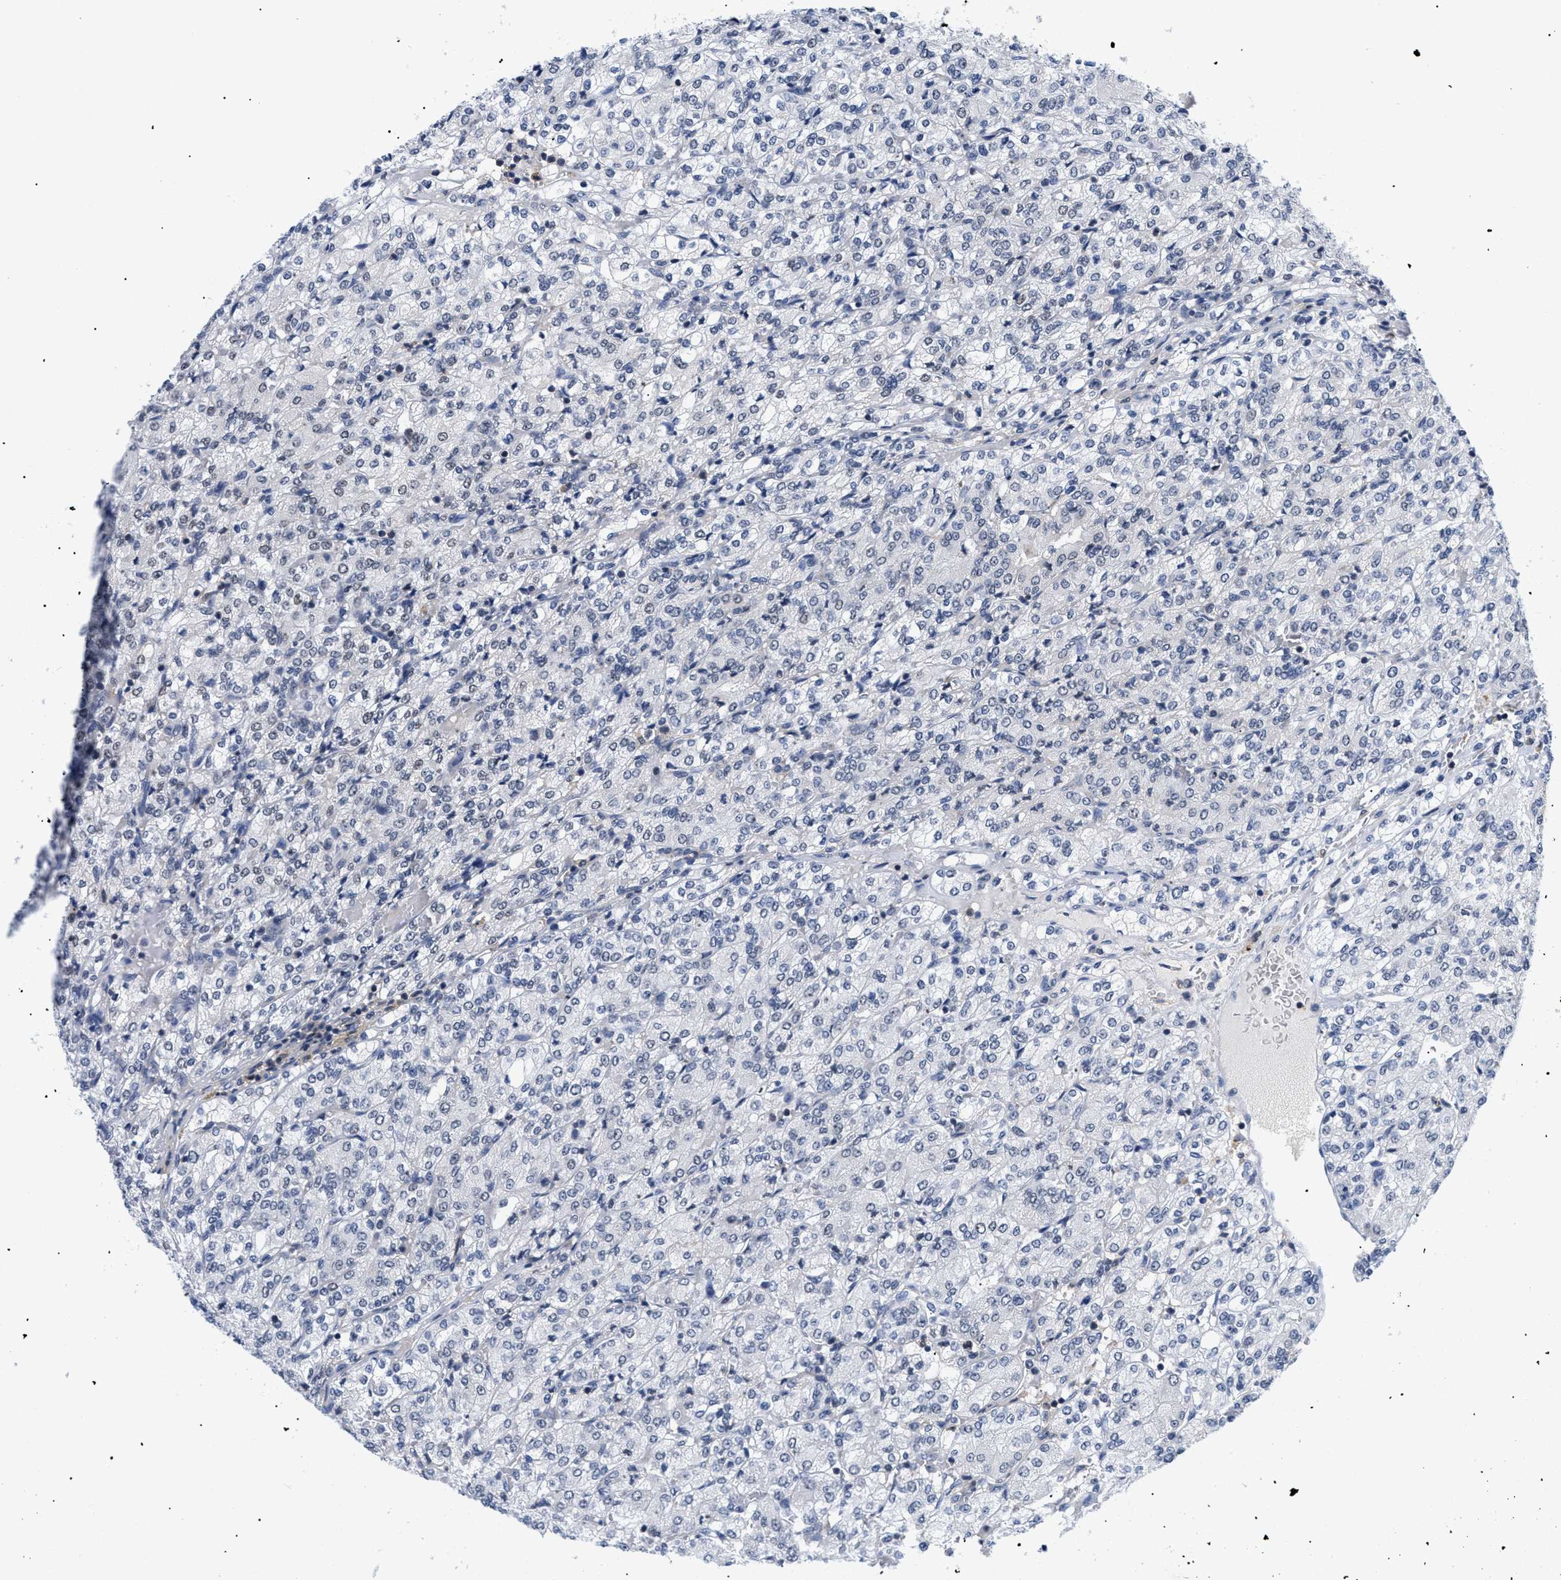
{"staining": {"intensity": "negative", "quantity": "none", "location": "none"}, "tissue": "renal cancer", "cell_type": "Tumor cells", "image_type": "cancer", "snomed": [{"axis": "morphology", "description": "Adenocarcinoma, NOS"}, {"axis": "topography", "description": "Kidney"}], "caption": "Tumor cells show no significant protein positivity in renal adenocarcinoma.", "gene": "PITHD1", "patient": {"sex": "male", "age": 77}}